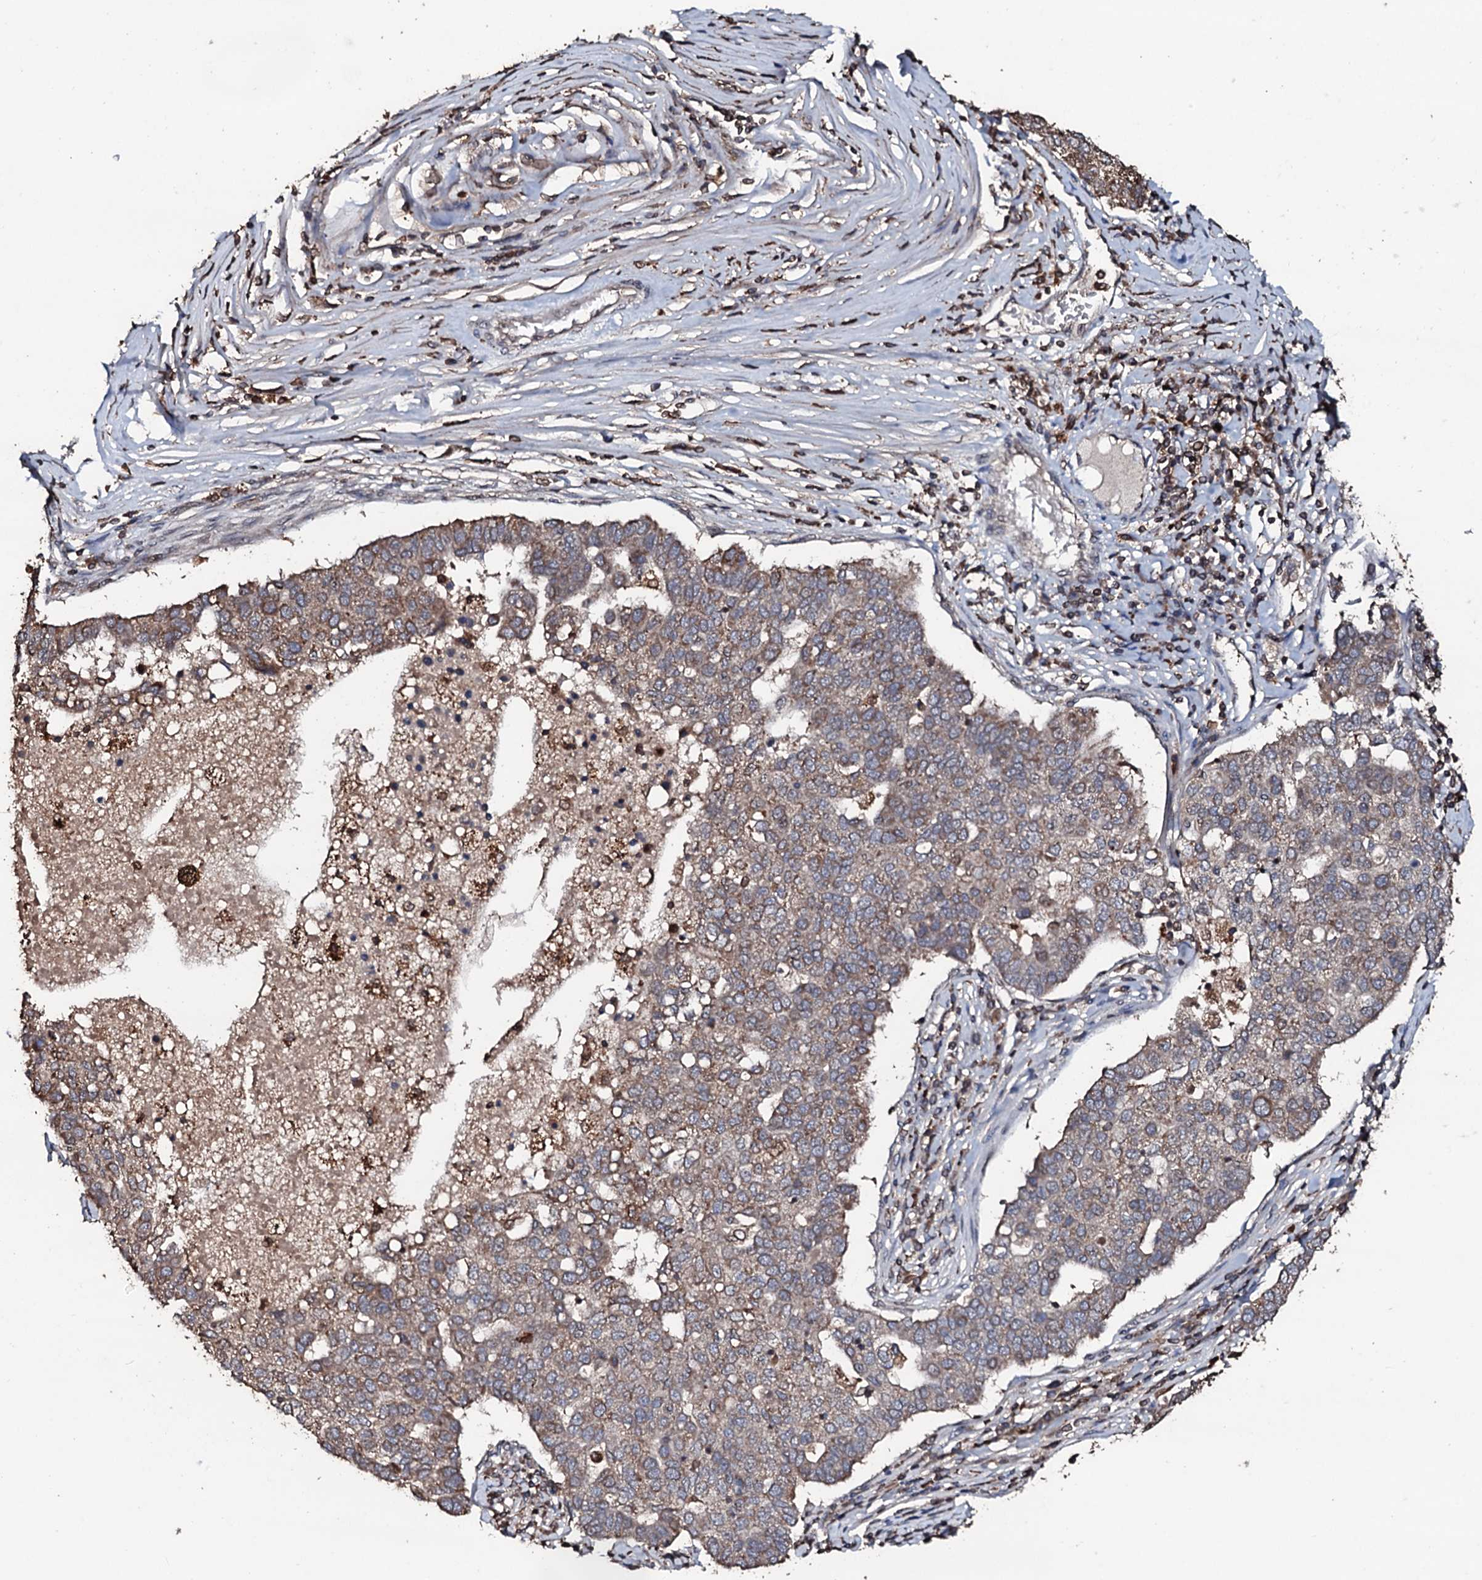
{"staining": {"intensity": "moderate", "quantity": ">75%", "location": "cytoplasmic/membranous"}, "tissue": "pancreatic cancer", "cell_type": "Tumor cells", "image_type": "cancer", "snomed": [{"axis": "morphology", "description": "Adenocarcinoma, NOS"}, {"axis": "topography", "description": "Pancreas"}], "caption": "Protein expression analysis of human pancreatic cancer (adenocarcinoma) reveals moderate cytoplasmic/membranous staining in about >75% of tumor cells. (Brightfield microscopy of DAB IHC at high magnification).", "gene": "SDHAF2", "patient": {"sex": "female", "age": 61}}